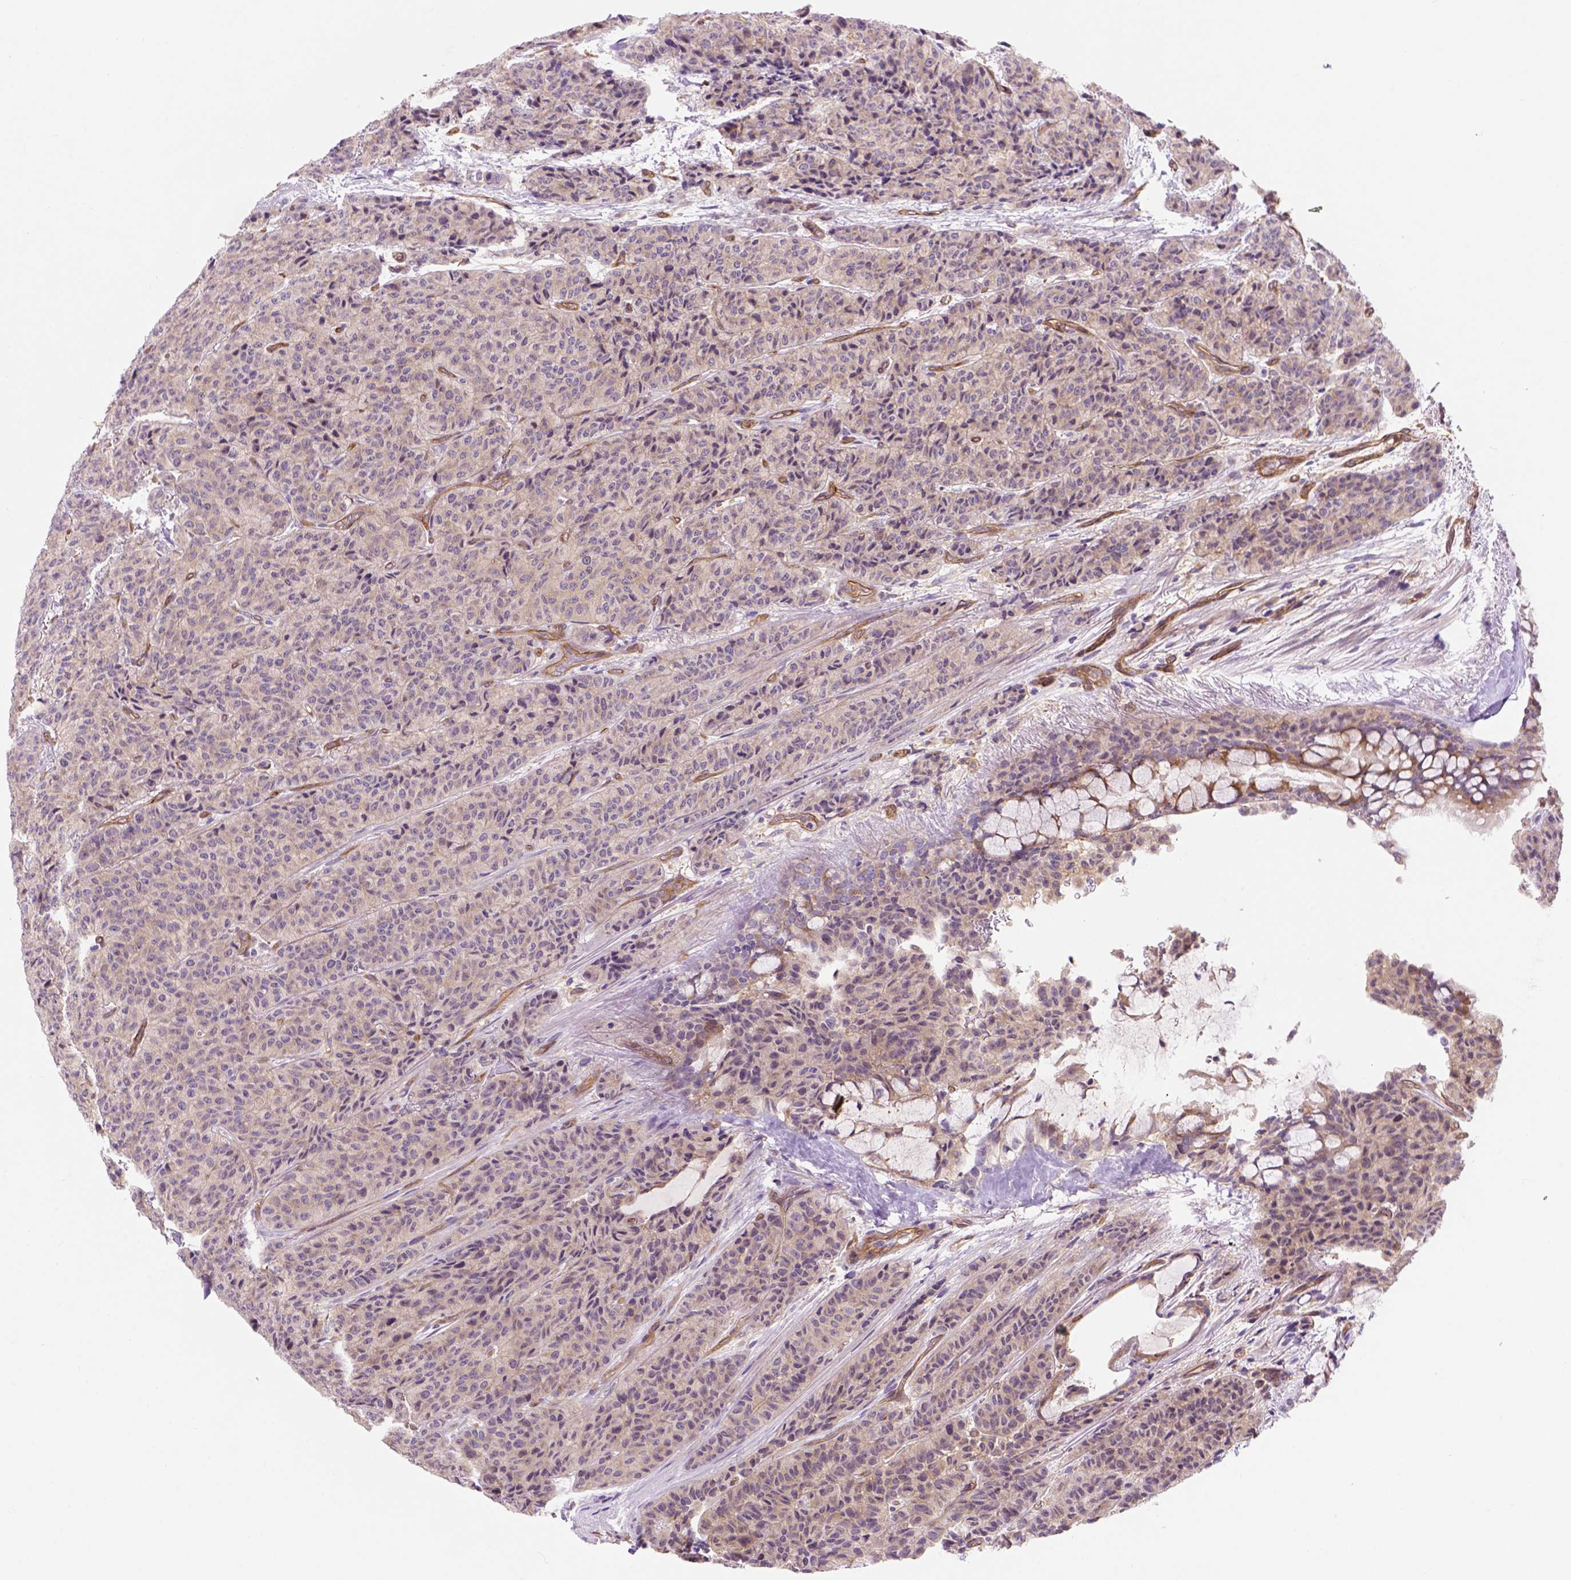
{"staining": {"intensity": "negative", "quantity": "none", "location": "none"}, "tissue": "carcinoid", "cell_type": "Tumor cells", "image_type": "cancer", "snomed": [{"axis": "morphology", "description": "Carcinoid, malignant, NOS"}, {"axis": "topography", "description": "Lung"}], "caption": "There is no significant positivity in tumor cells of carcinoid.", "gene": "CASKIN2", "patient": {"sex": "male", "age": 71}}